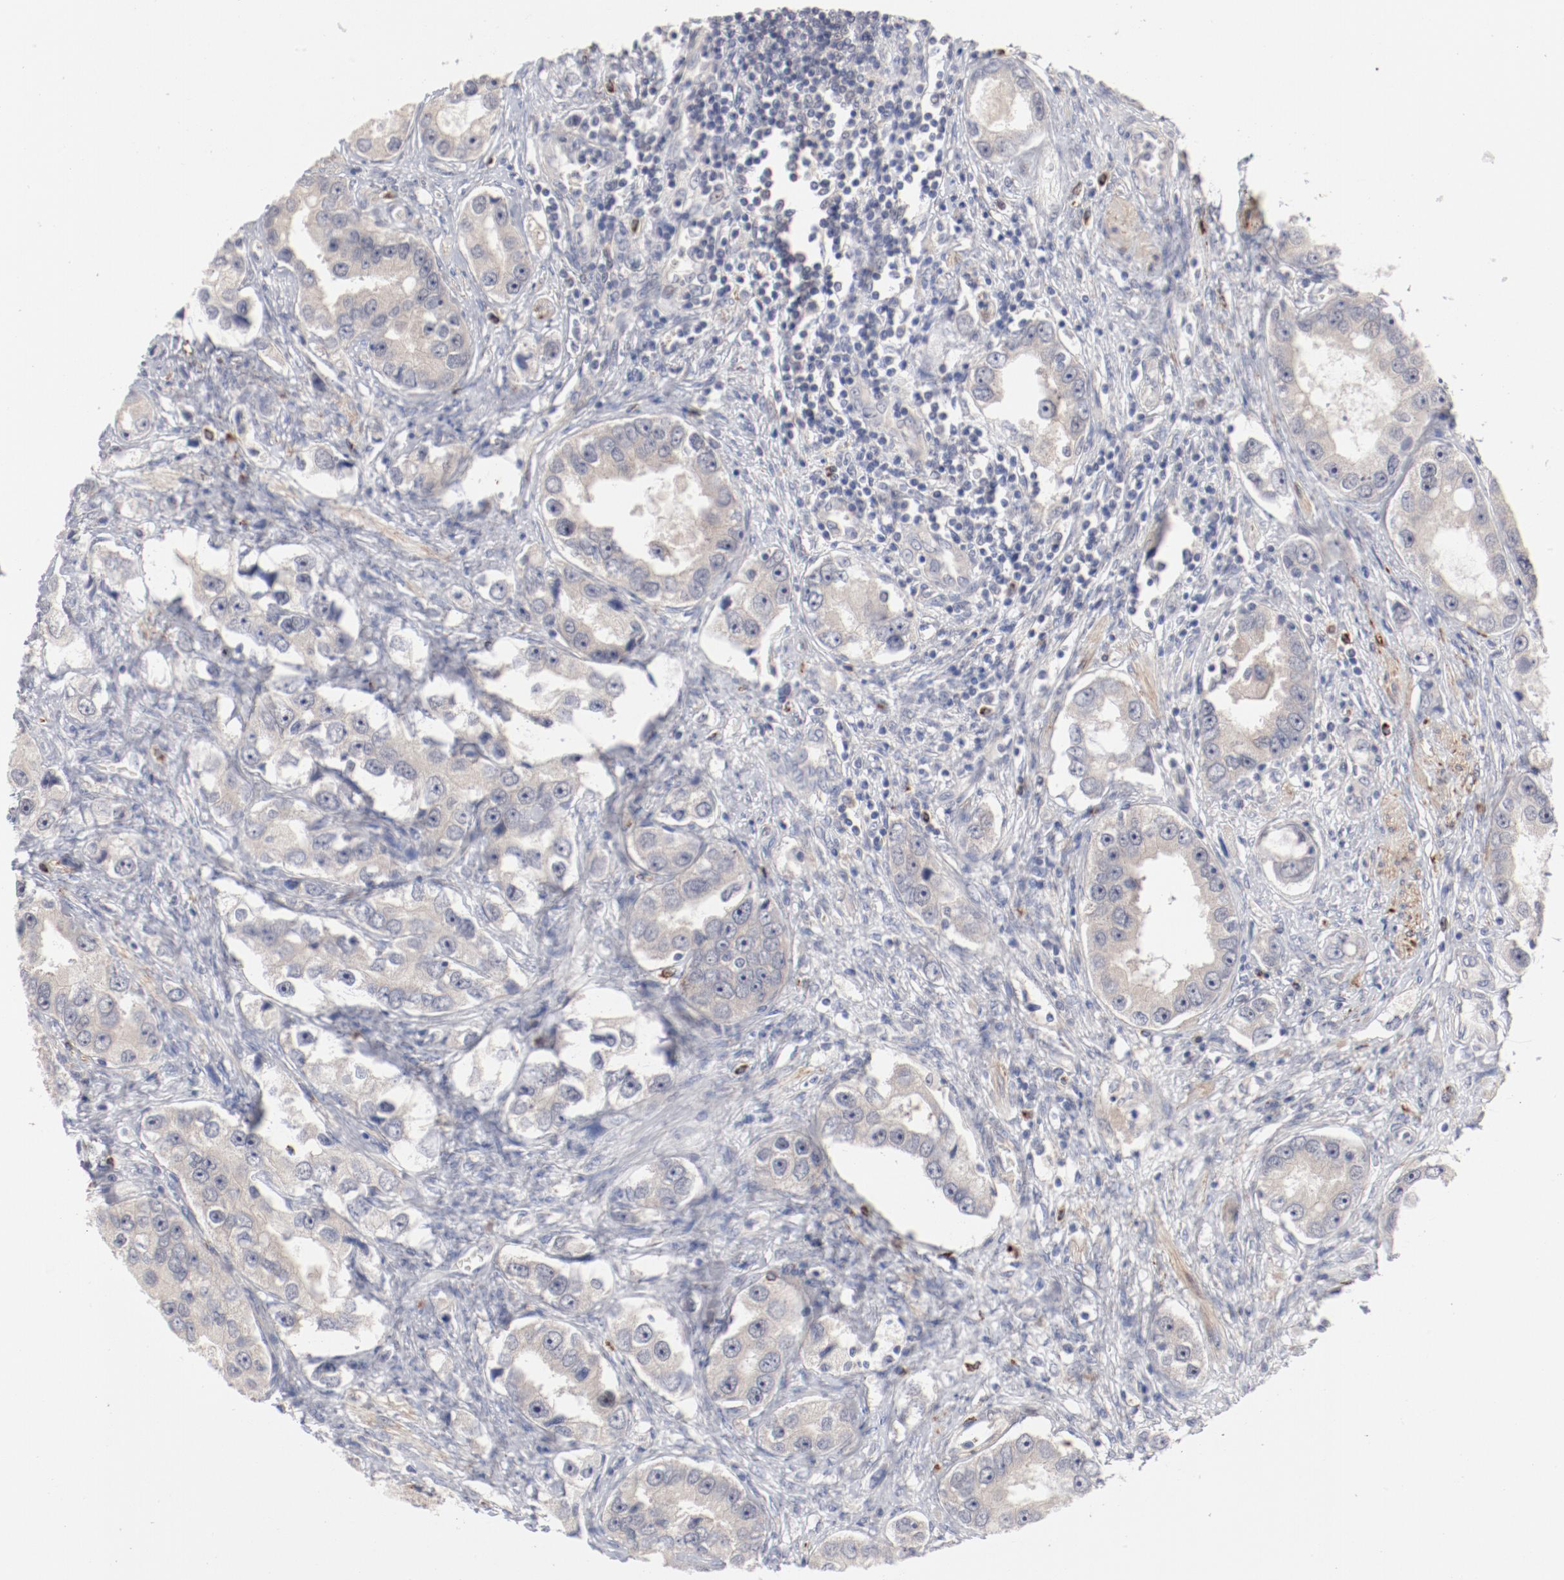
{"staining": {"intensity": "weak", "quantity": "25%-75%", "location": "cytoplasmic/membranous"}, "tissue": "prostate cancer", "cell_type": "Tumor cells", "image_type": "cancer", "snomed": [{"axis": "morphology", "description": "Adenocarcinoma, High grade"}, {"axis": "topography", "description": "Prostate"}], "caption": "Immunohistochemistry (IHC) micrograph of neoplastic tissue: human high-grade adenocarcinoma (prostate) stained using immunohistochemistry exhibits low levels of weak protein expression localized specifically in the cytoplasmic/membranous of tumor cells, appearing as a cytoplasmic/membranous brown color.", "gene": "SH3BGR", "patient": {"sex": "male", "age": 63}}